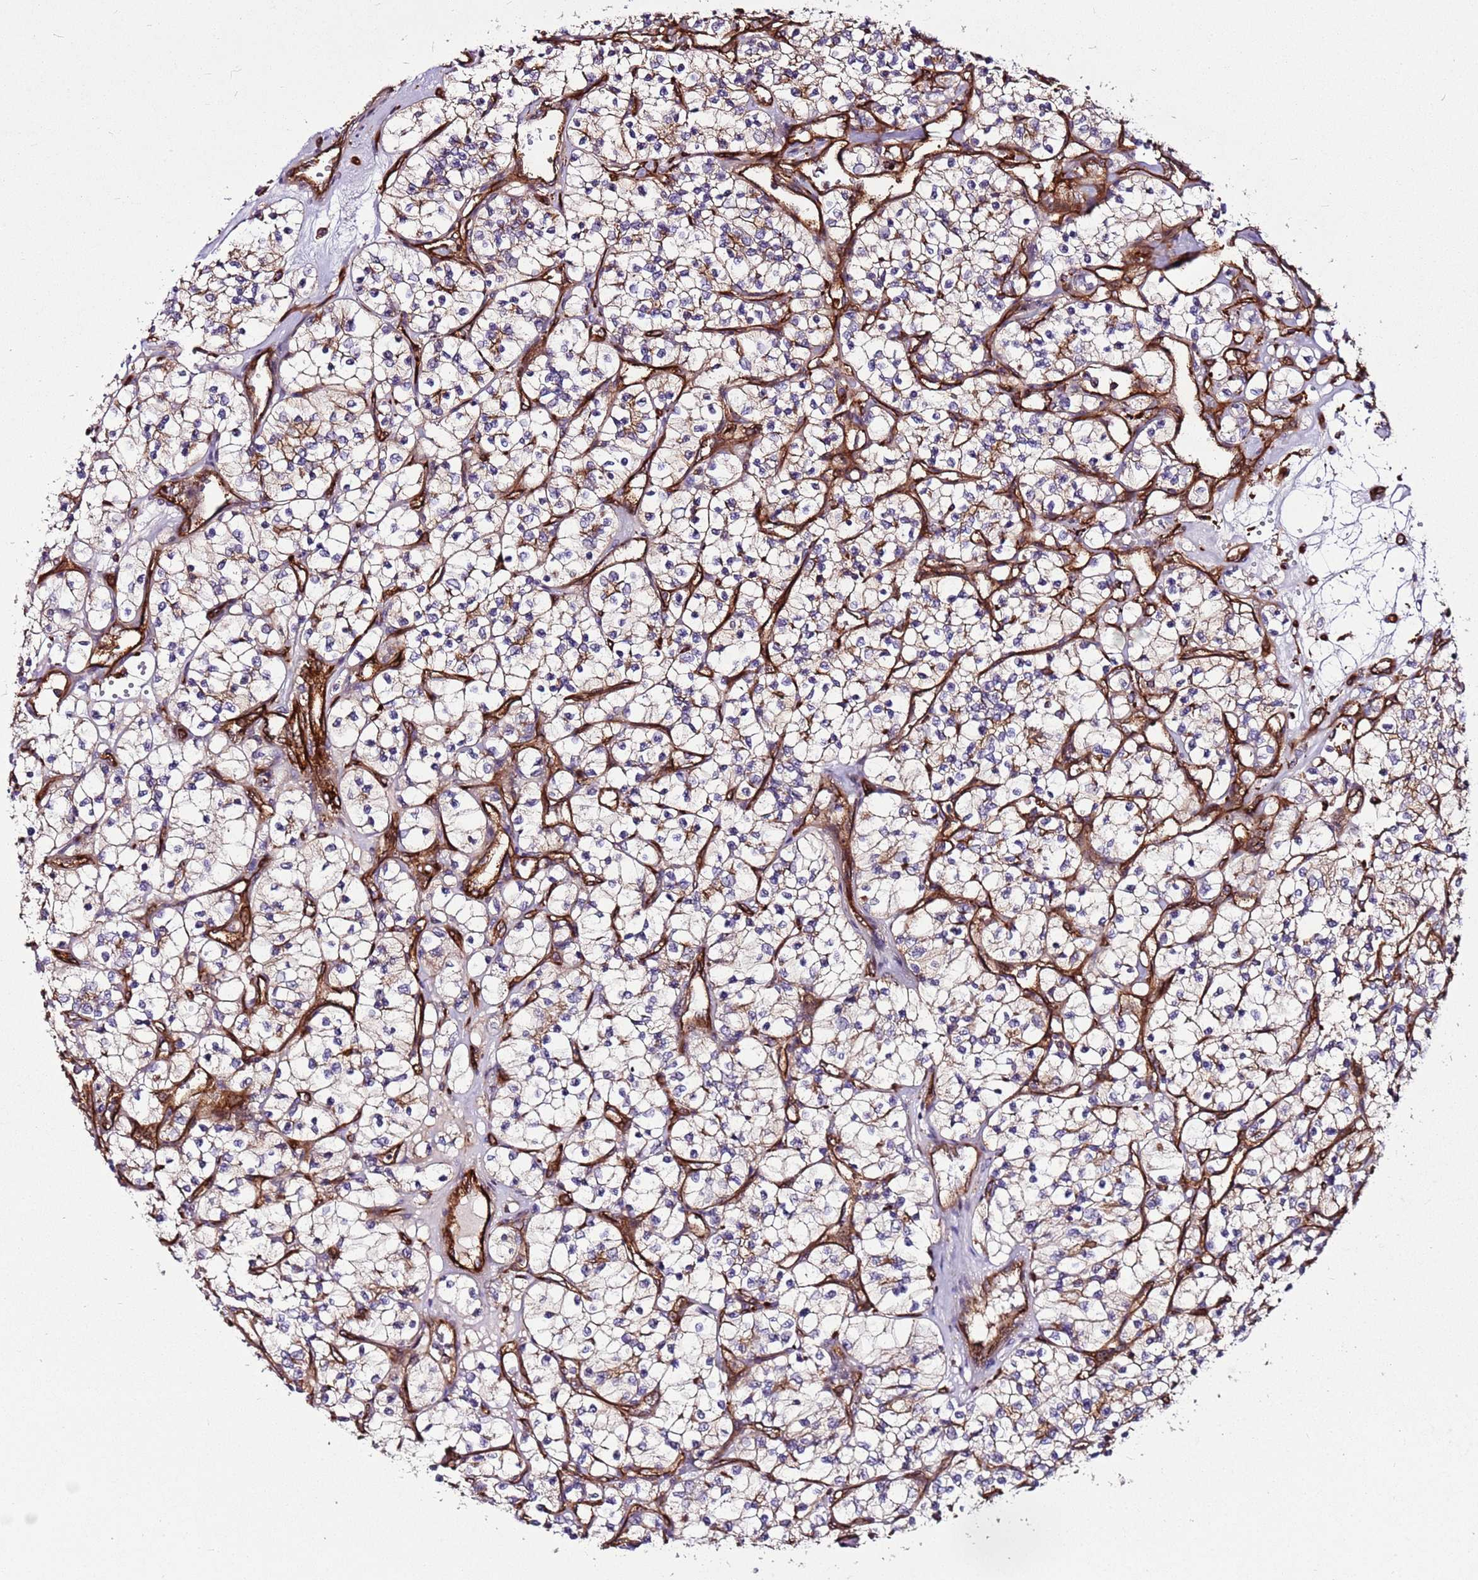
{"staining": {"intensity": "weak", "quantity": "<25%", "location": "cytoplasmic/membranous"}, "tissue": "renal cancer", "cell_type": "Tumor cells", "image_type": "cancer", "snomed": [{"axis": "morphology", "description": "Adenocarcinoma, NOS"}, {"axis": "topography", "description": "Kidney"}], "caption": "High power microscopy photomicrograph of an immunohistochemistry (IHC) image of adenocarcinoma (renal), revealing no significant staining in tumor cells. (IHC, brightfield microscopy, high magnification).", "gene": "ZNF827", "patient": {"sex": "female", "age": 69}}